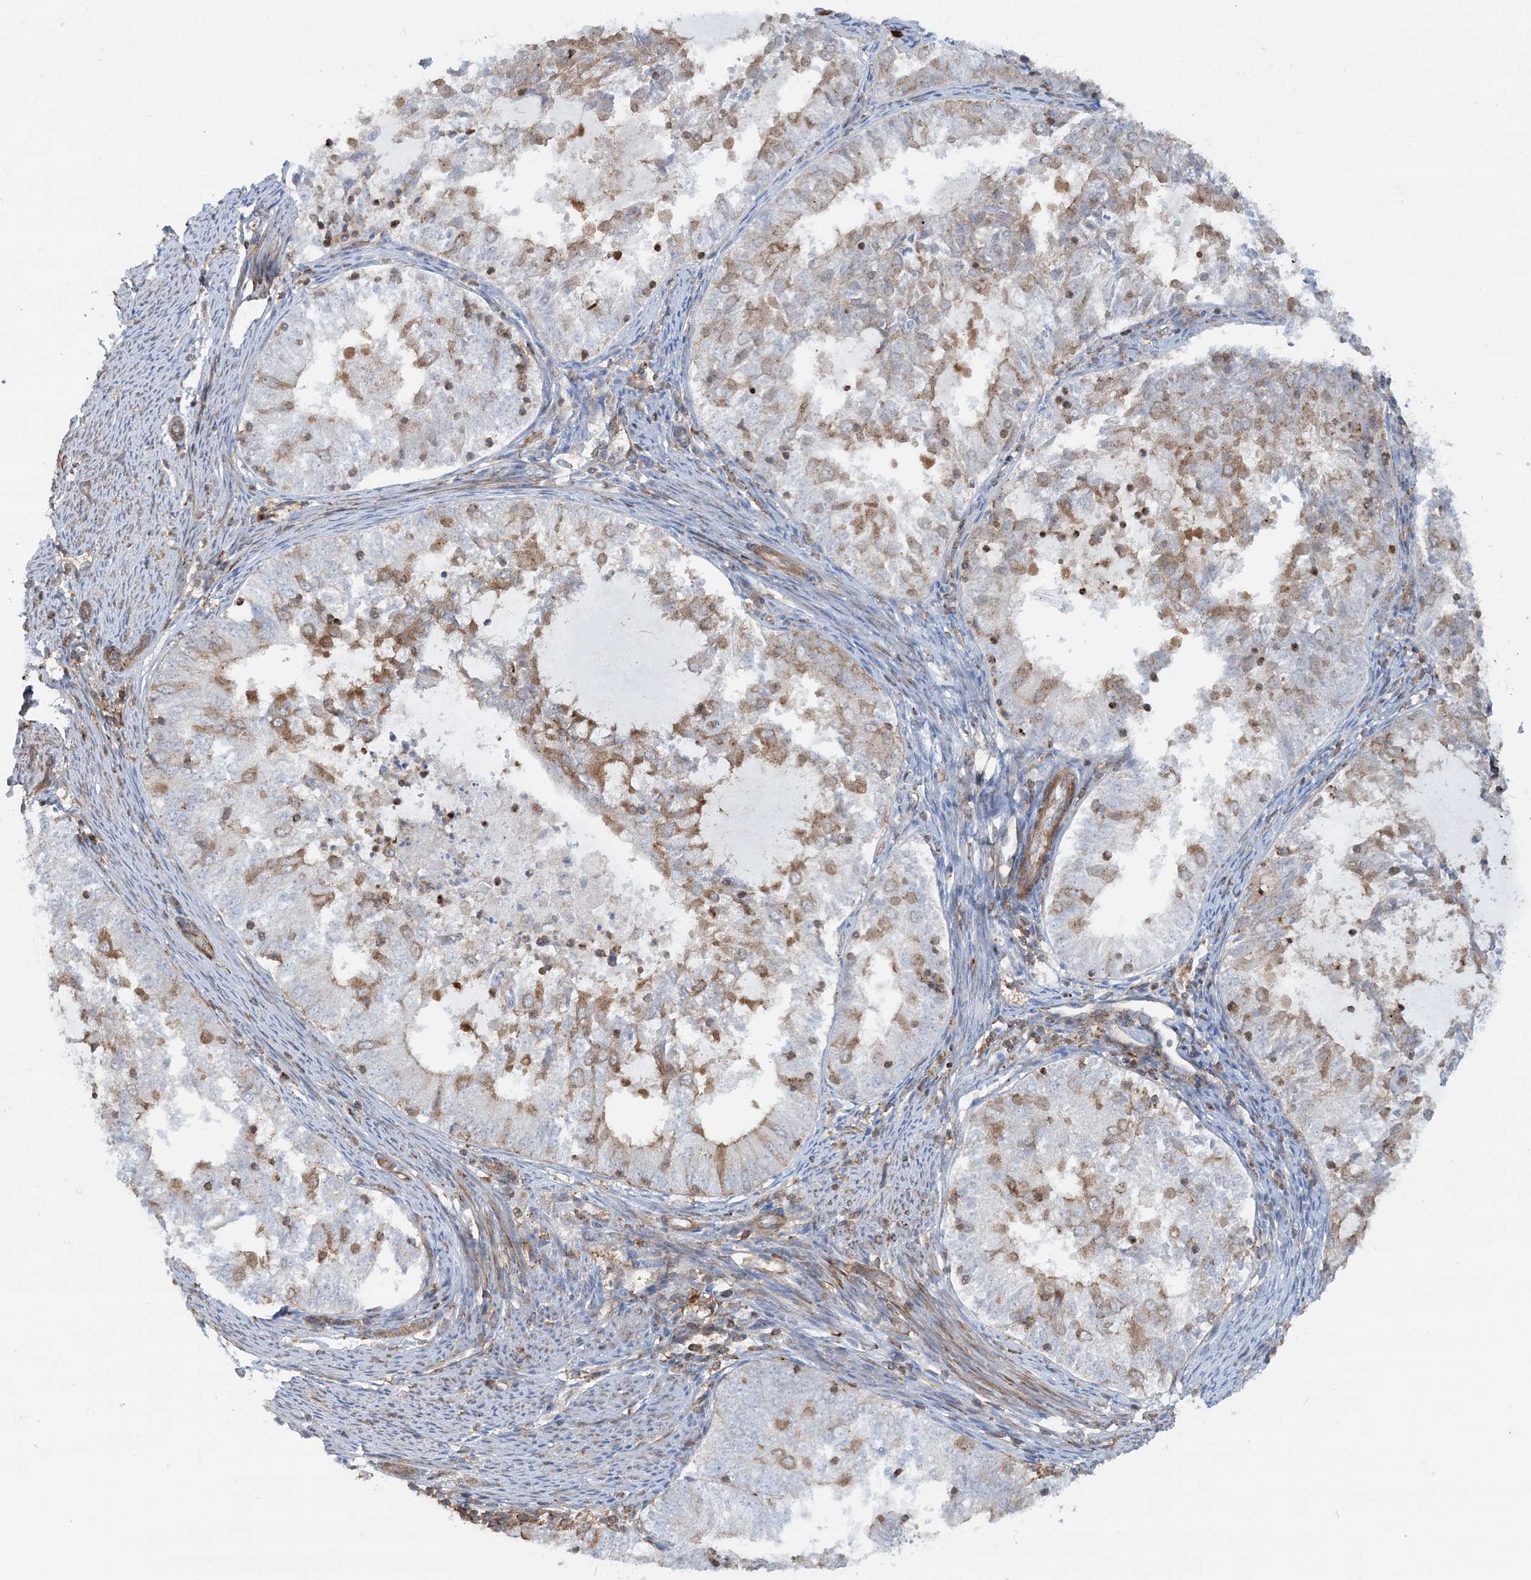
{"staining": {"intensity": "moderate", "quantity": "<25%", "location": "cytoplasmic/membranous"}, "tissue": "endometrial cancer", "cell_type": "Tumor cells", "image_type": "cancer", "snomed": [{"axis": "morphology", "description": "Adenocarcinoma, NOS"}, {"axis": "topography", "description": "Endometrium"}], "caption": "Protein expression analysis of endometrial adenocarcinoma shows moderate cytoplasmic/membranous staining in approximately <25% of tumor cells.", "gene": "STAM2", "patient": {"sex": "female", "age": 57}}